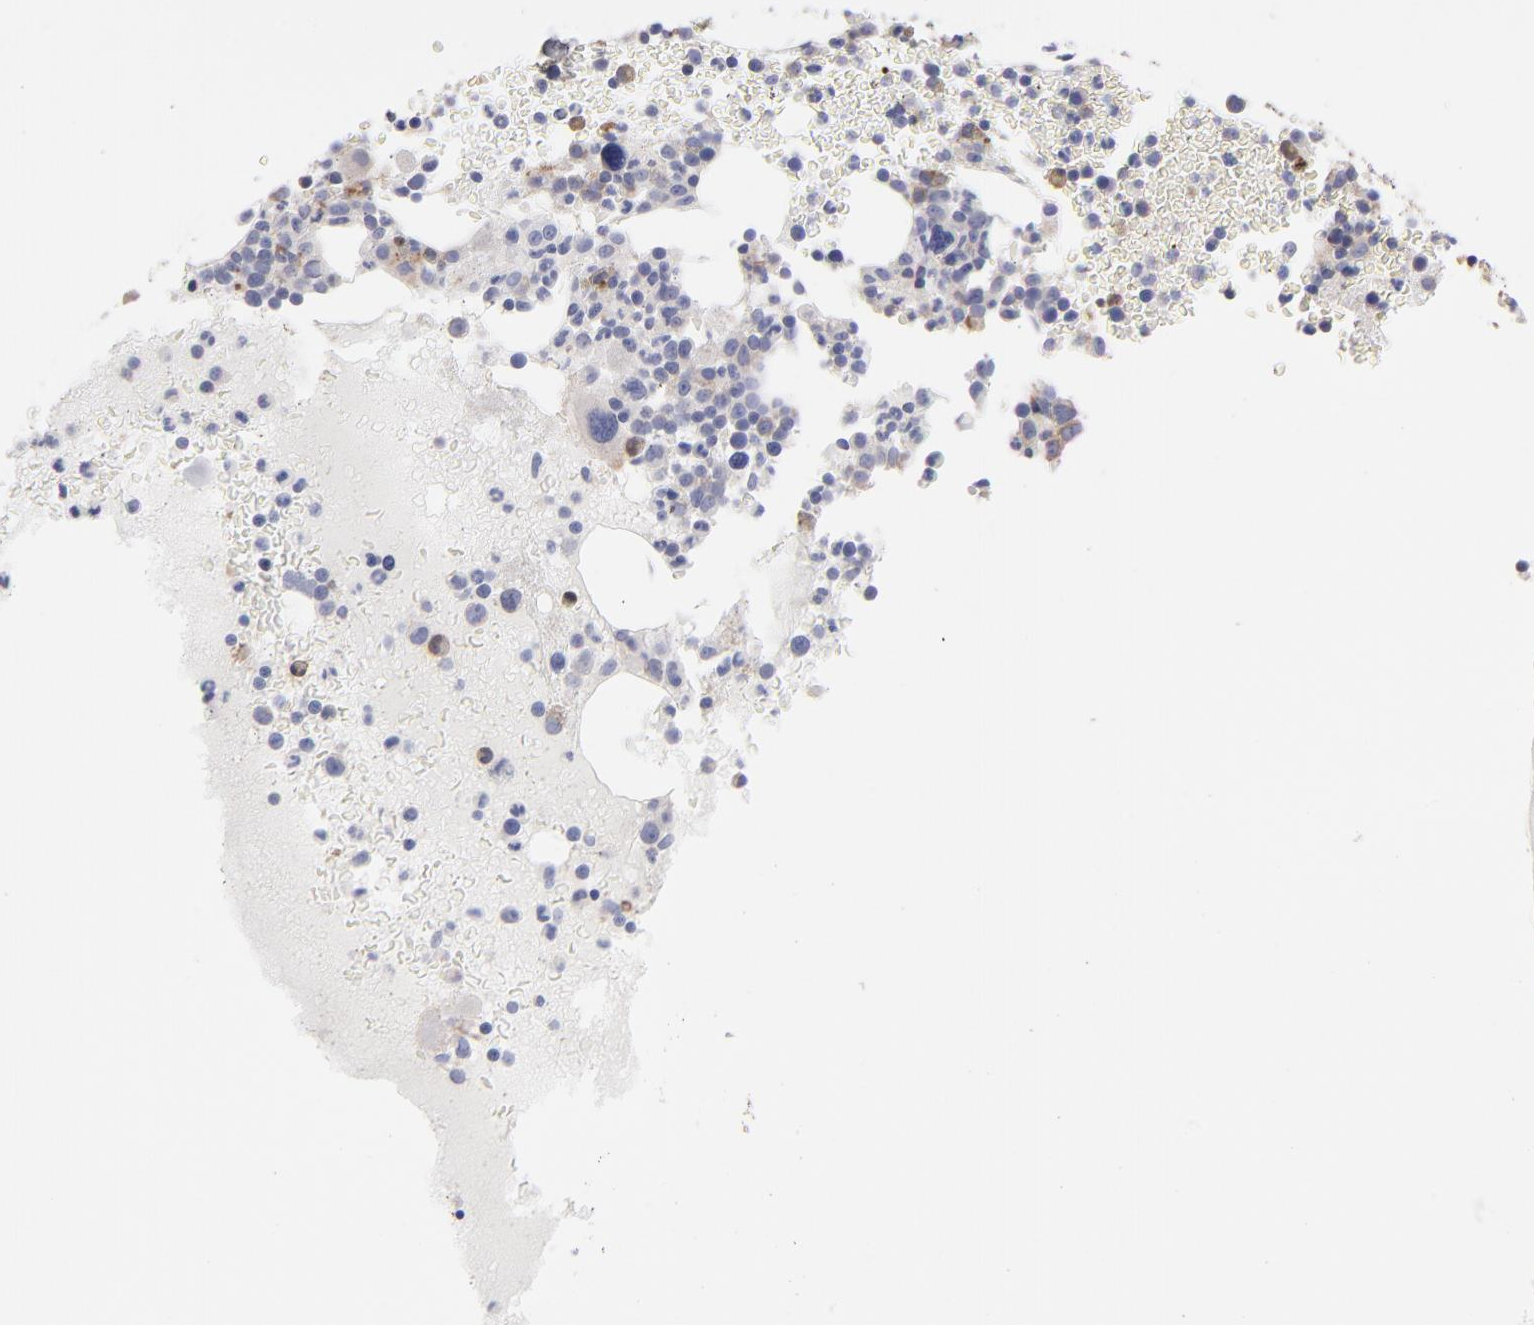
{"staining": {"intensity": "weak", "quantity": "<25%", "location": "cytoplasmic/membranous"}, "tissue": "bone marrow", "cell_type": "Hematopoietic cells", "image_type": "normal", "snomed": [{"axis": "morphology", "description": "Normal tissue, NOS"}, {"axis": "topography", "description": "Bone marrow"}], "caption": "Immunohistochemical staining of benign bone marrow displays no significant expression in hematopoietic cells.", "gene": "RPLP0", "patient": {"sex": "male", "age": 68}}